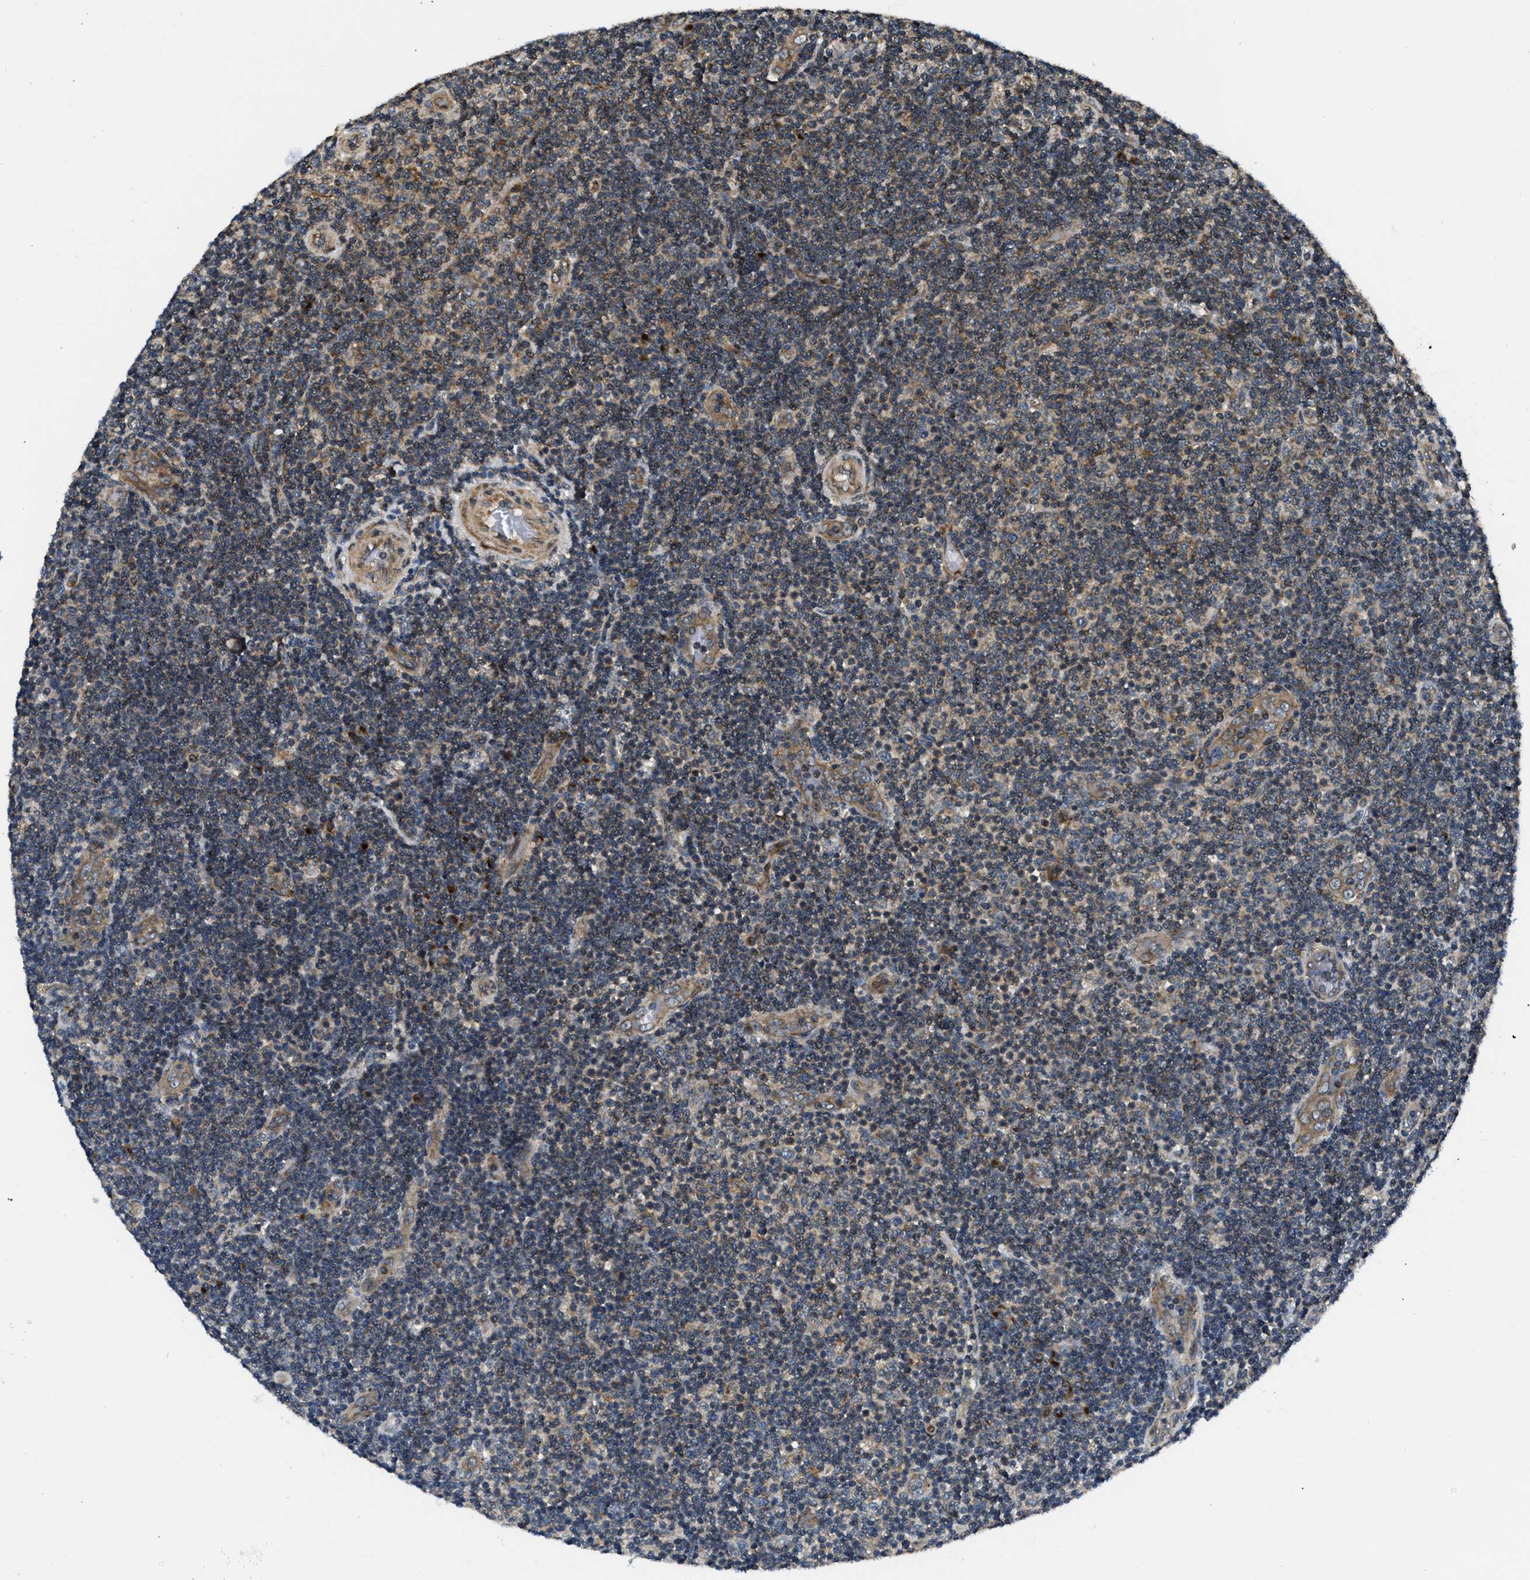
{"staining": {"intensity": "weak", "quantity": "25%-75%", "location": "cytoplasmic/membranous"}, "tissue": "lymphoma", "cell_type": "Tumor cells", "image_type": "cancer", "snomed": [{"axis": "morphology", "description": "Malignant lymphoma, non-Hodgkin's type, Low grade"}, {"axis": "topography", "description": "Lymph node"}], "caption": "Tumor cells reveal low levels of weak cytoplasmic/membranous positivity in approximately 25%-75% of cells in lymphoma. The staining was performed using DAB, with brown indicating positive protein expression. Nuclei are stained blue with hematoxylin.", "gene": "PNPLA8", "patient": {"sex": "male", "age": 83}}